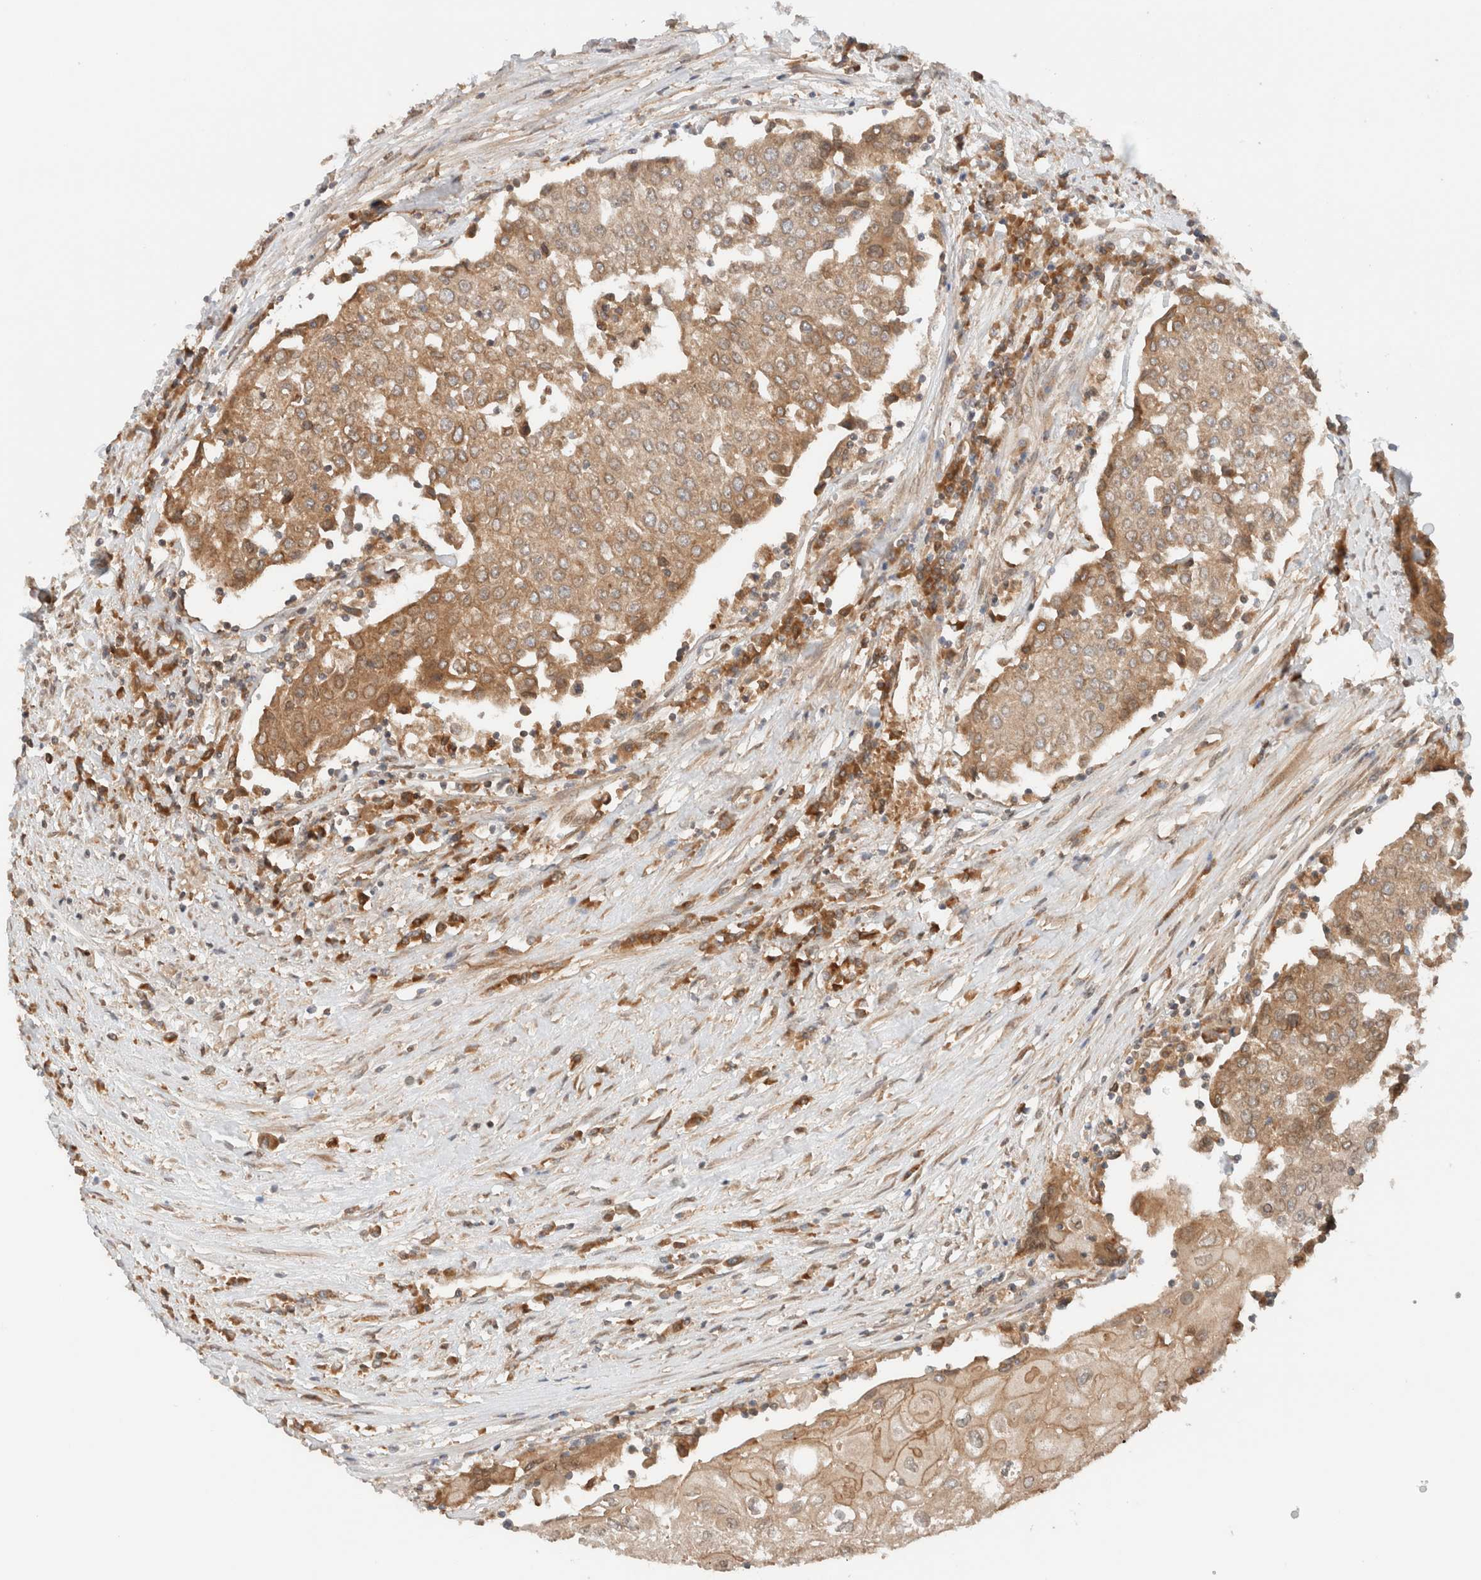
{"staining": {"intensity": "moderate", "quantity": ">75%", "location": "cytoplasmic/membranous"}, "tissue": "urothelial cancer", "cell_type": "Tumor cells", "image_type": "cancer", "snomed": [{"axis": "morphology", "description": "Urothelial carcinoma, High grade"}, {"axis": "topography", "description": "Urinary bladder"}], "caption": "A medium amount of moderate cytoplasmic/membranous positivity is present in approximately >75% of tumor cells in urothelial cancer tissue. Nuclei are stained in blue.", "gene": "ARFGEF2", "patient": {"sex": "female", "age": 85}}